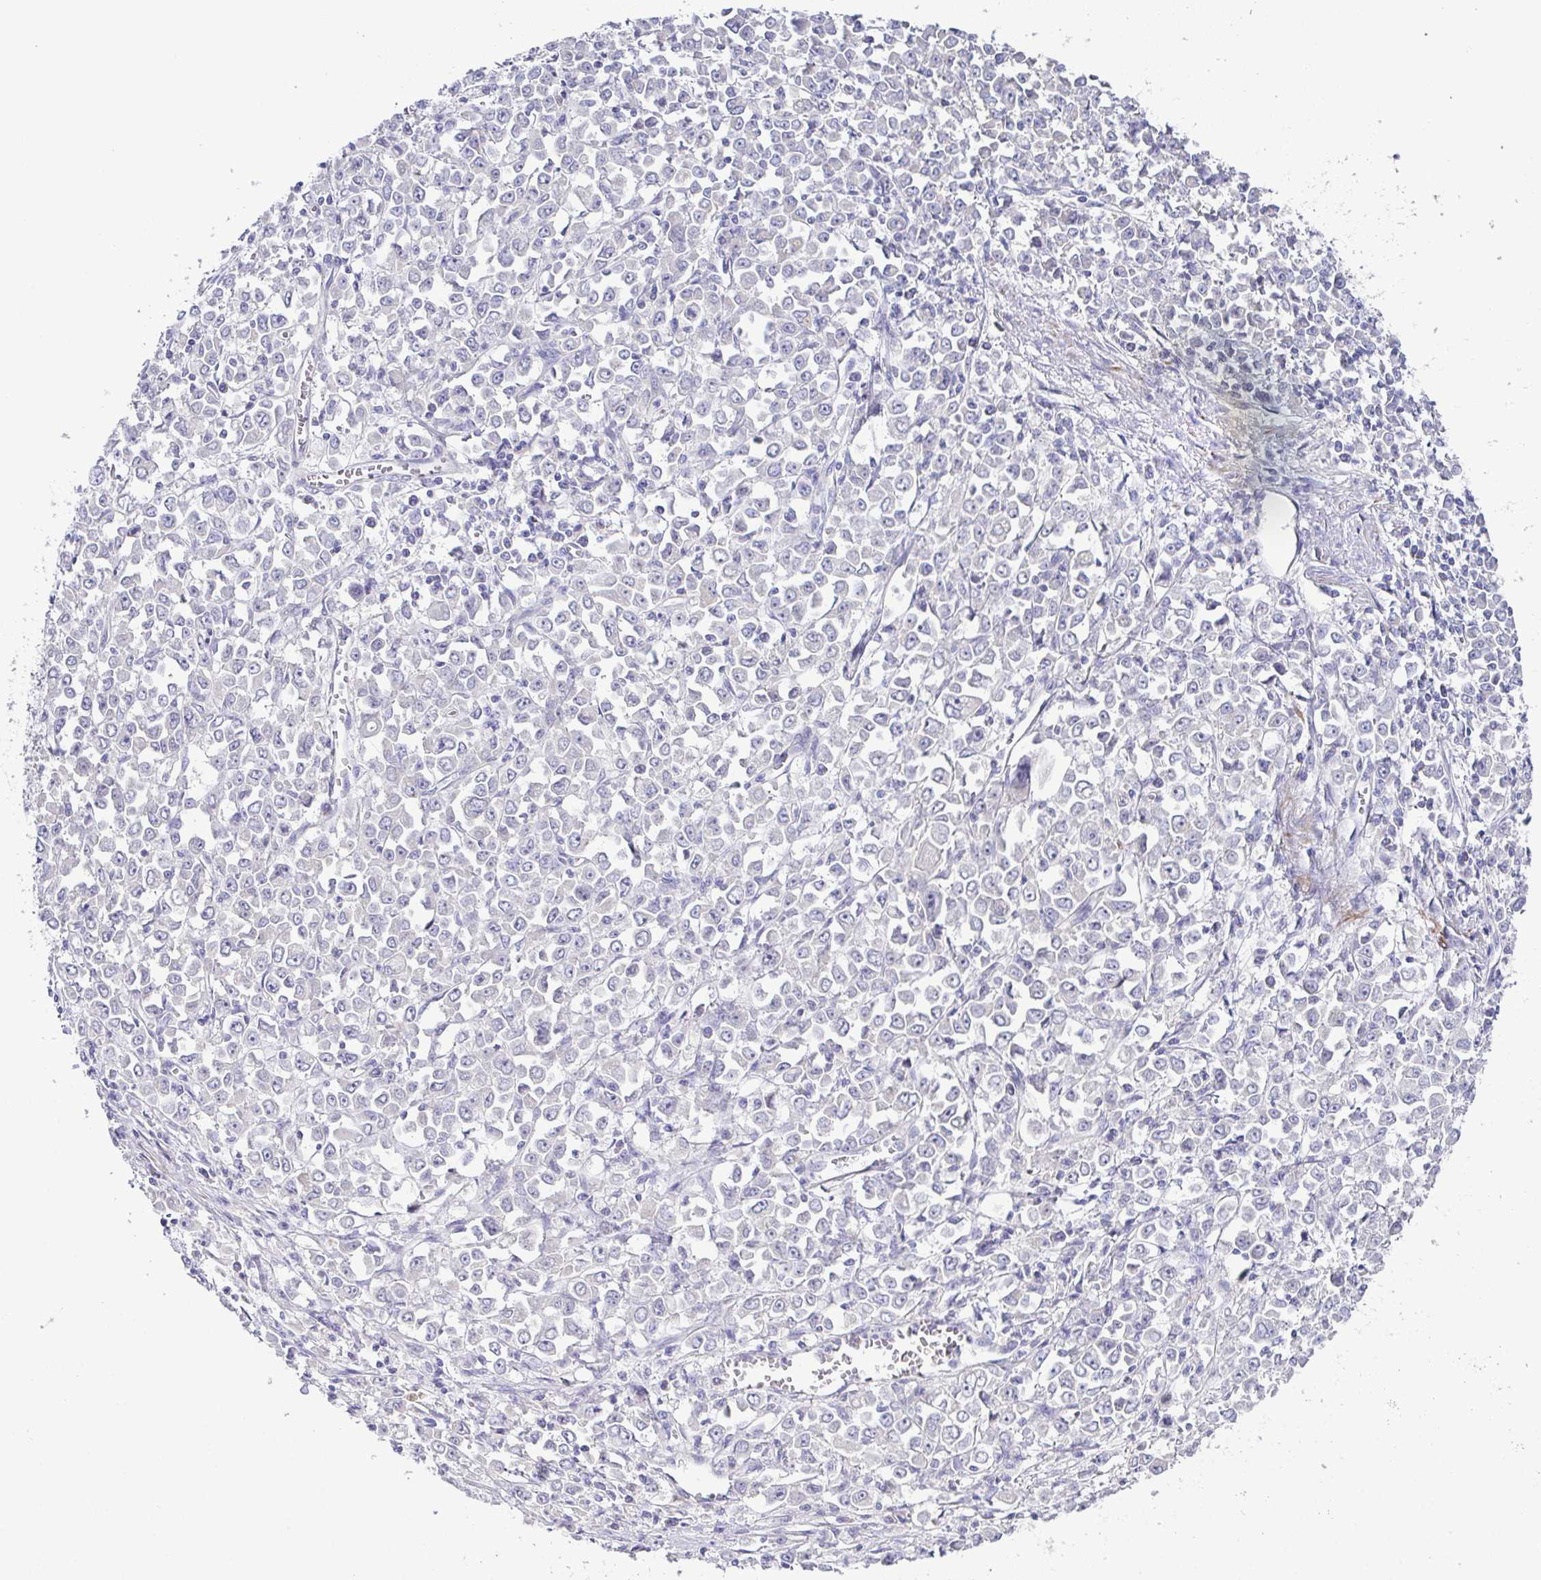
{"staining": {"intensity": "negative", "quantity": "none", "location": "none"}, "tissue": "stomach cancer", "cell_type": "Tumor cells", "image_type": "cancer", "snomed": [{"axis": "morphology", "description": "Adenocarcinoma, NOS"}, {"axis": "topography", "description": "Stomach, upper"}], "caption": "Stomach cancer (adenocarcinoma) was stained to show a protein in brown. There is no significant expression in tumor cells.", "gene": "CFAP97D1", "patient": {"sex": "male", "age": 70}}